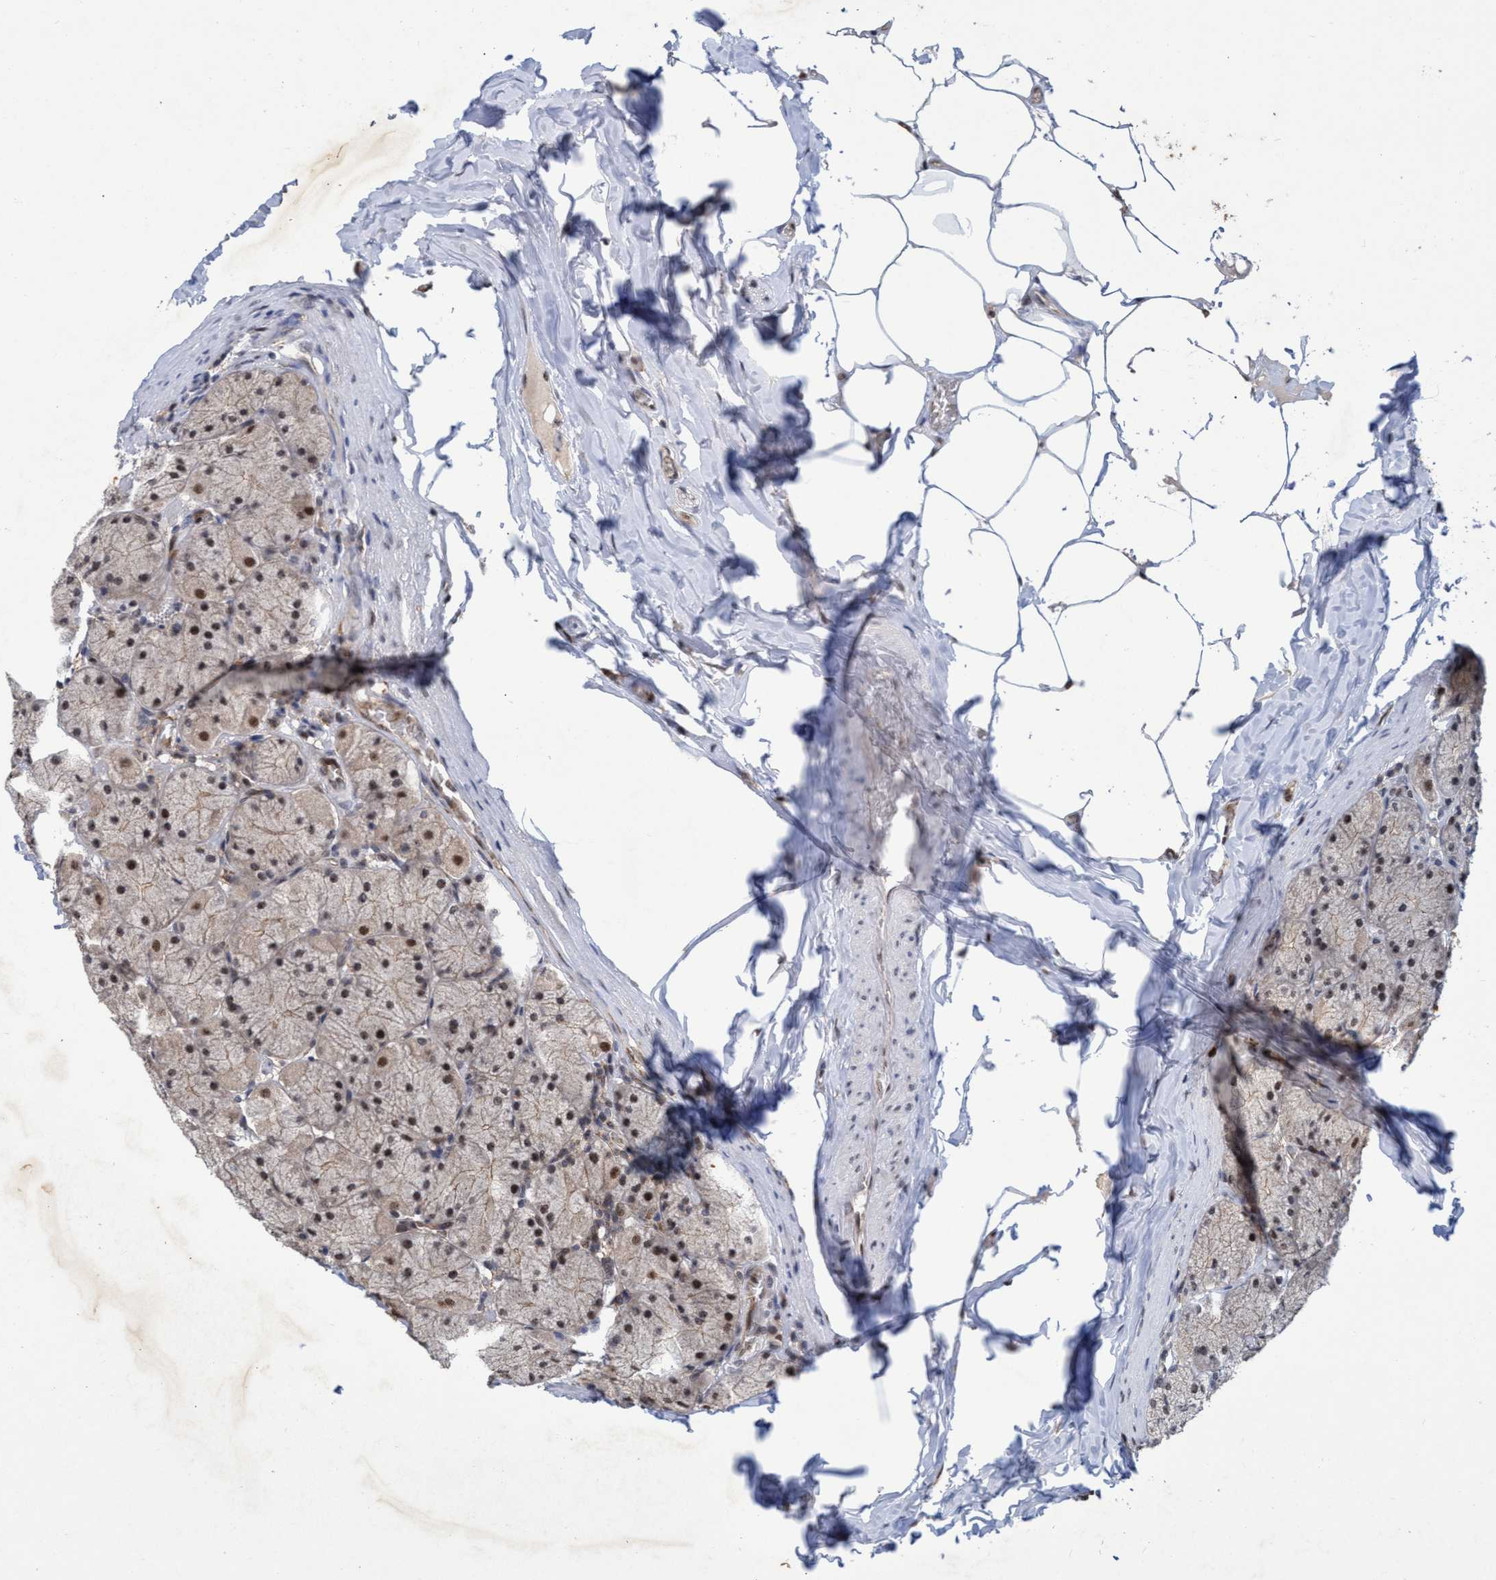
{"staining": {"intensity": "strong", "quantity": ">75%", "location": "cytoplasmic/membranous,nuclear"}, "tissue": "stomach", "cell_type": "Glandular cells", "image_type": "normal", "snomed": [{"axis": "morphology", "description": "Normal tissue, NOS"}, {"axis": "topography", "description": "Stomach, upper"}], "caption": "Immunohistochemical staining of unremarkable stomach reveals >75% levels of strong cytoplasmic/membranous,nuclear protein positivity in approximately >75% of glandular cells.", "gene": "GTF2F1", "patient": {"sex": "female", "age": 56}}